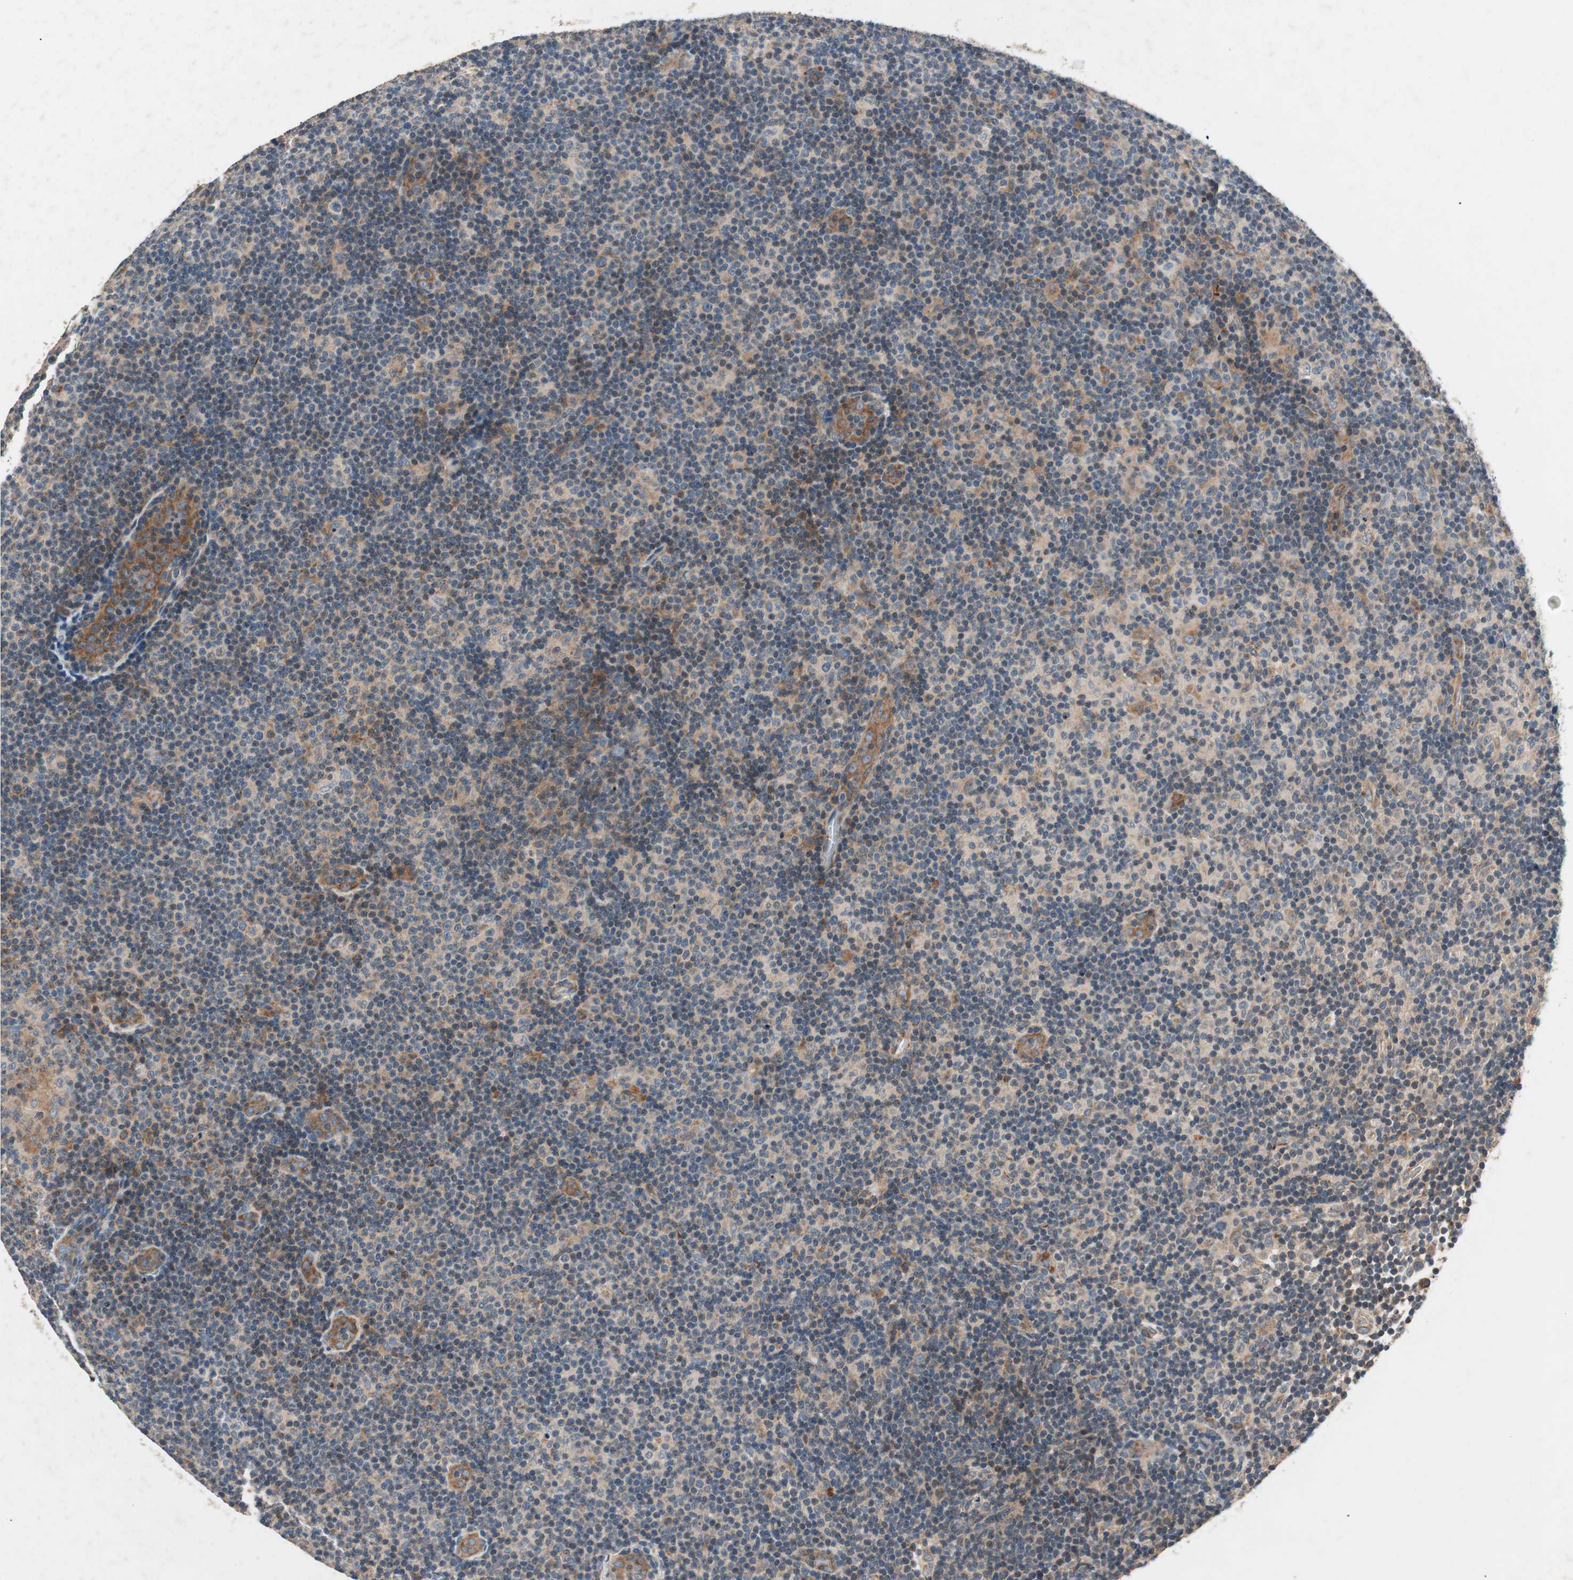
{"staining": {"intensity": "weak", "quantity": "25%-75%", "location": "cytoplasmic/membranous"}, "tissue": "lymphoma", "cell_type": "Tumor cells", "image_type": "cancer", "snomed": [{"axis": "morphology", "description": "Malignant lymphoma, non-Hodgkin's type, Low grade"}, {"axis": "topography", "description": "Lymph node"}], "caption": "Human lymphoma stained with a brown dye displays weak cytoplasmic/membranous positive positivity in about 25%-75% of tumor cells.", "gene": "HPN", "patient": {"sex": "male", "age": 83}}